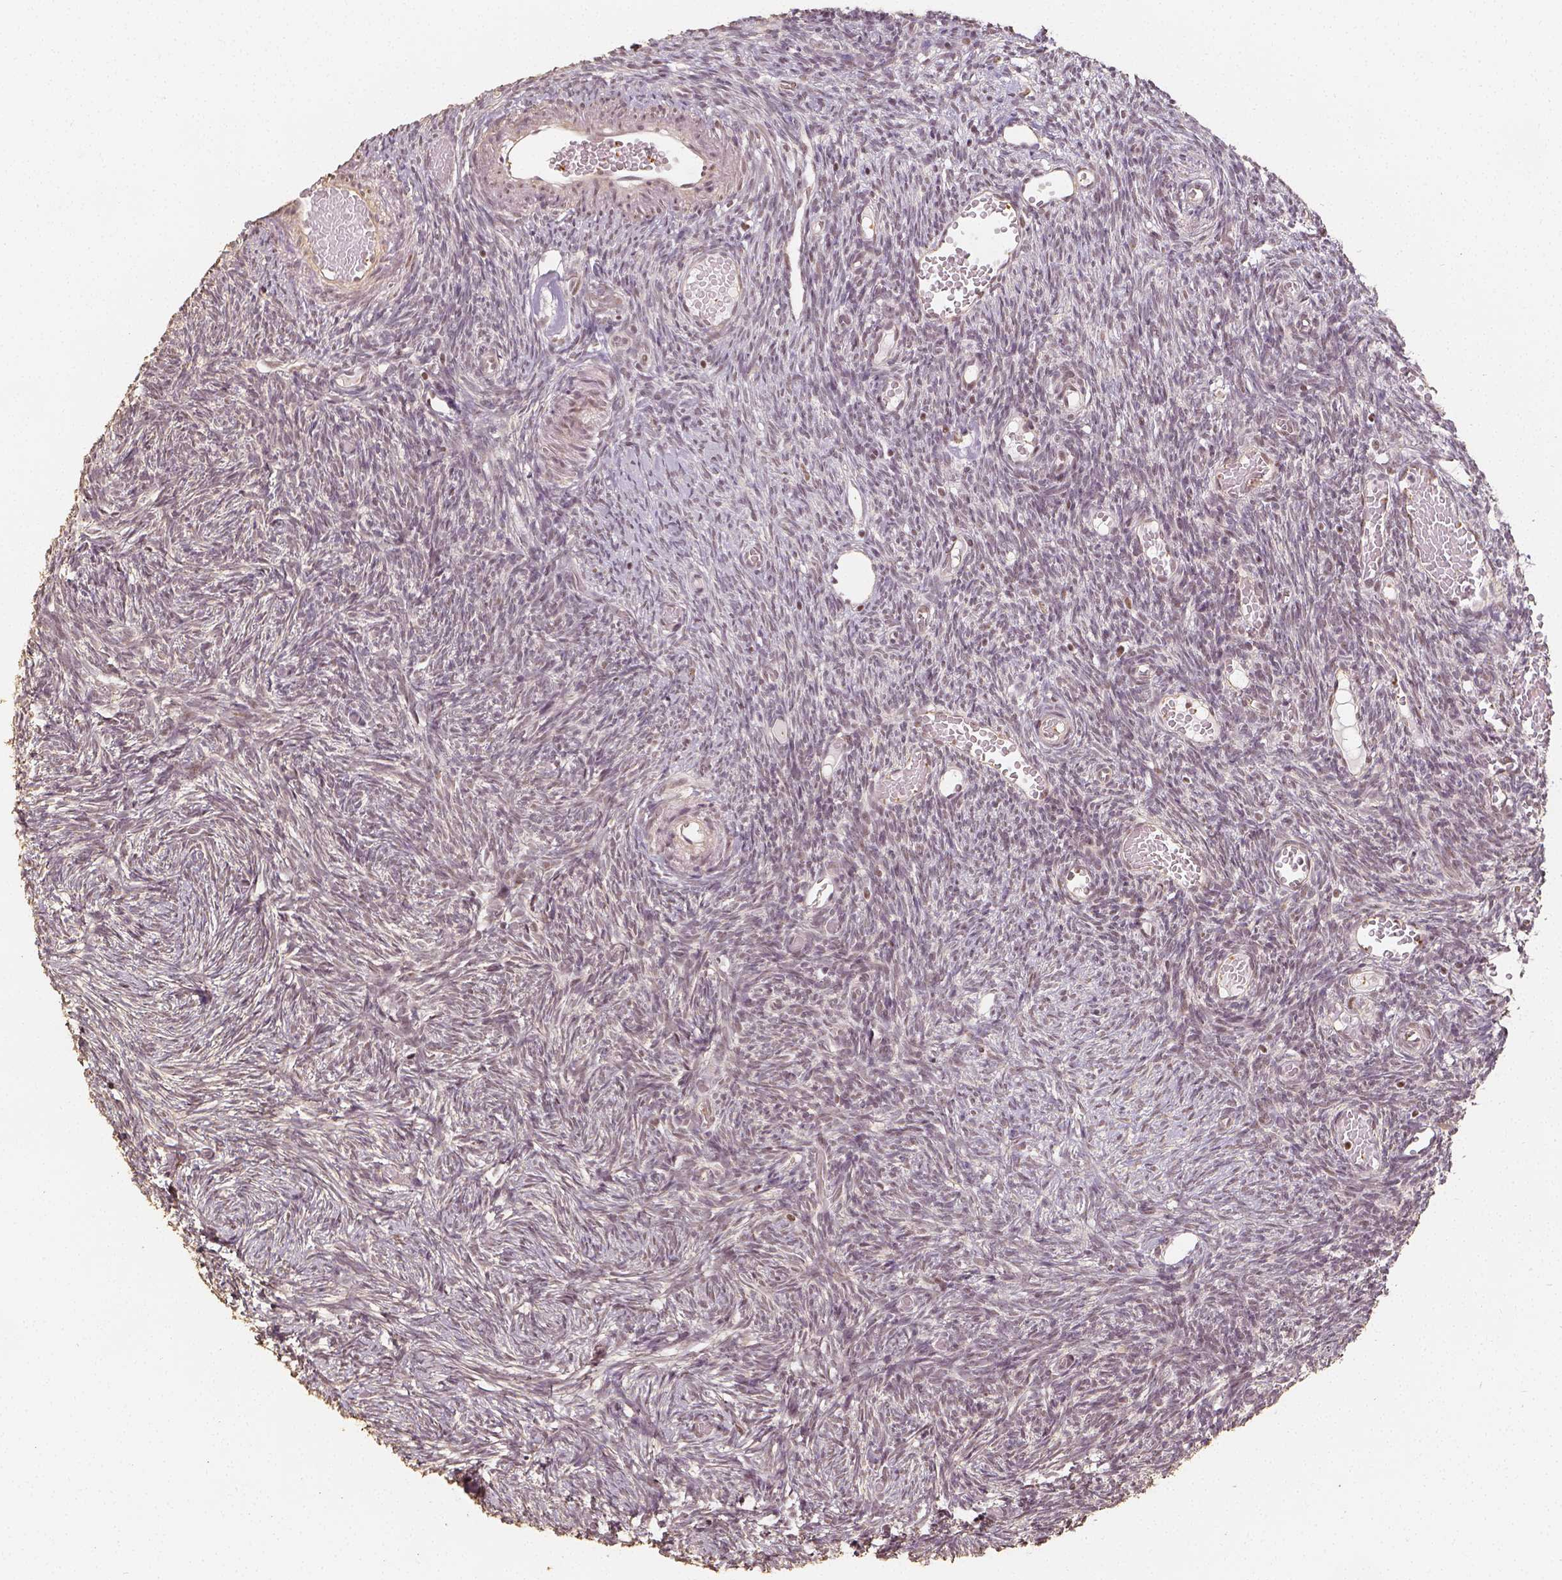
{"staining": {"intensity": "weak", "quantity": "<25%", "location": "nuclear"}, "tissue": "ovary", "cell_type": "Ovarian stroma cells", "image_type": "normal", "snomed": [{"axis": "morphology", "description": "Normal tissue, NOS"}, {"axis": "topography", "description": "Ovary"}], "caption": "An immunohistochemistry histopathology image of benign ovary is shown. There is no staining in ovarian stroma cells of ovary.", "gene": "HDAC1", "patient": {"sex": "female", "age": 39}}